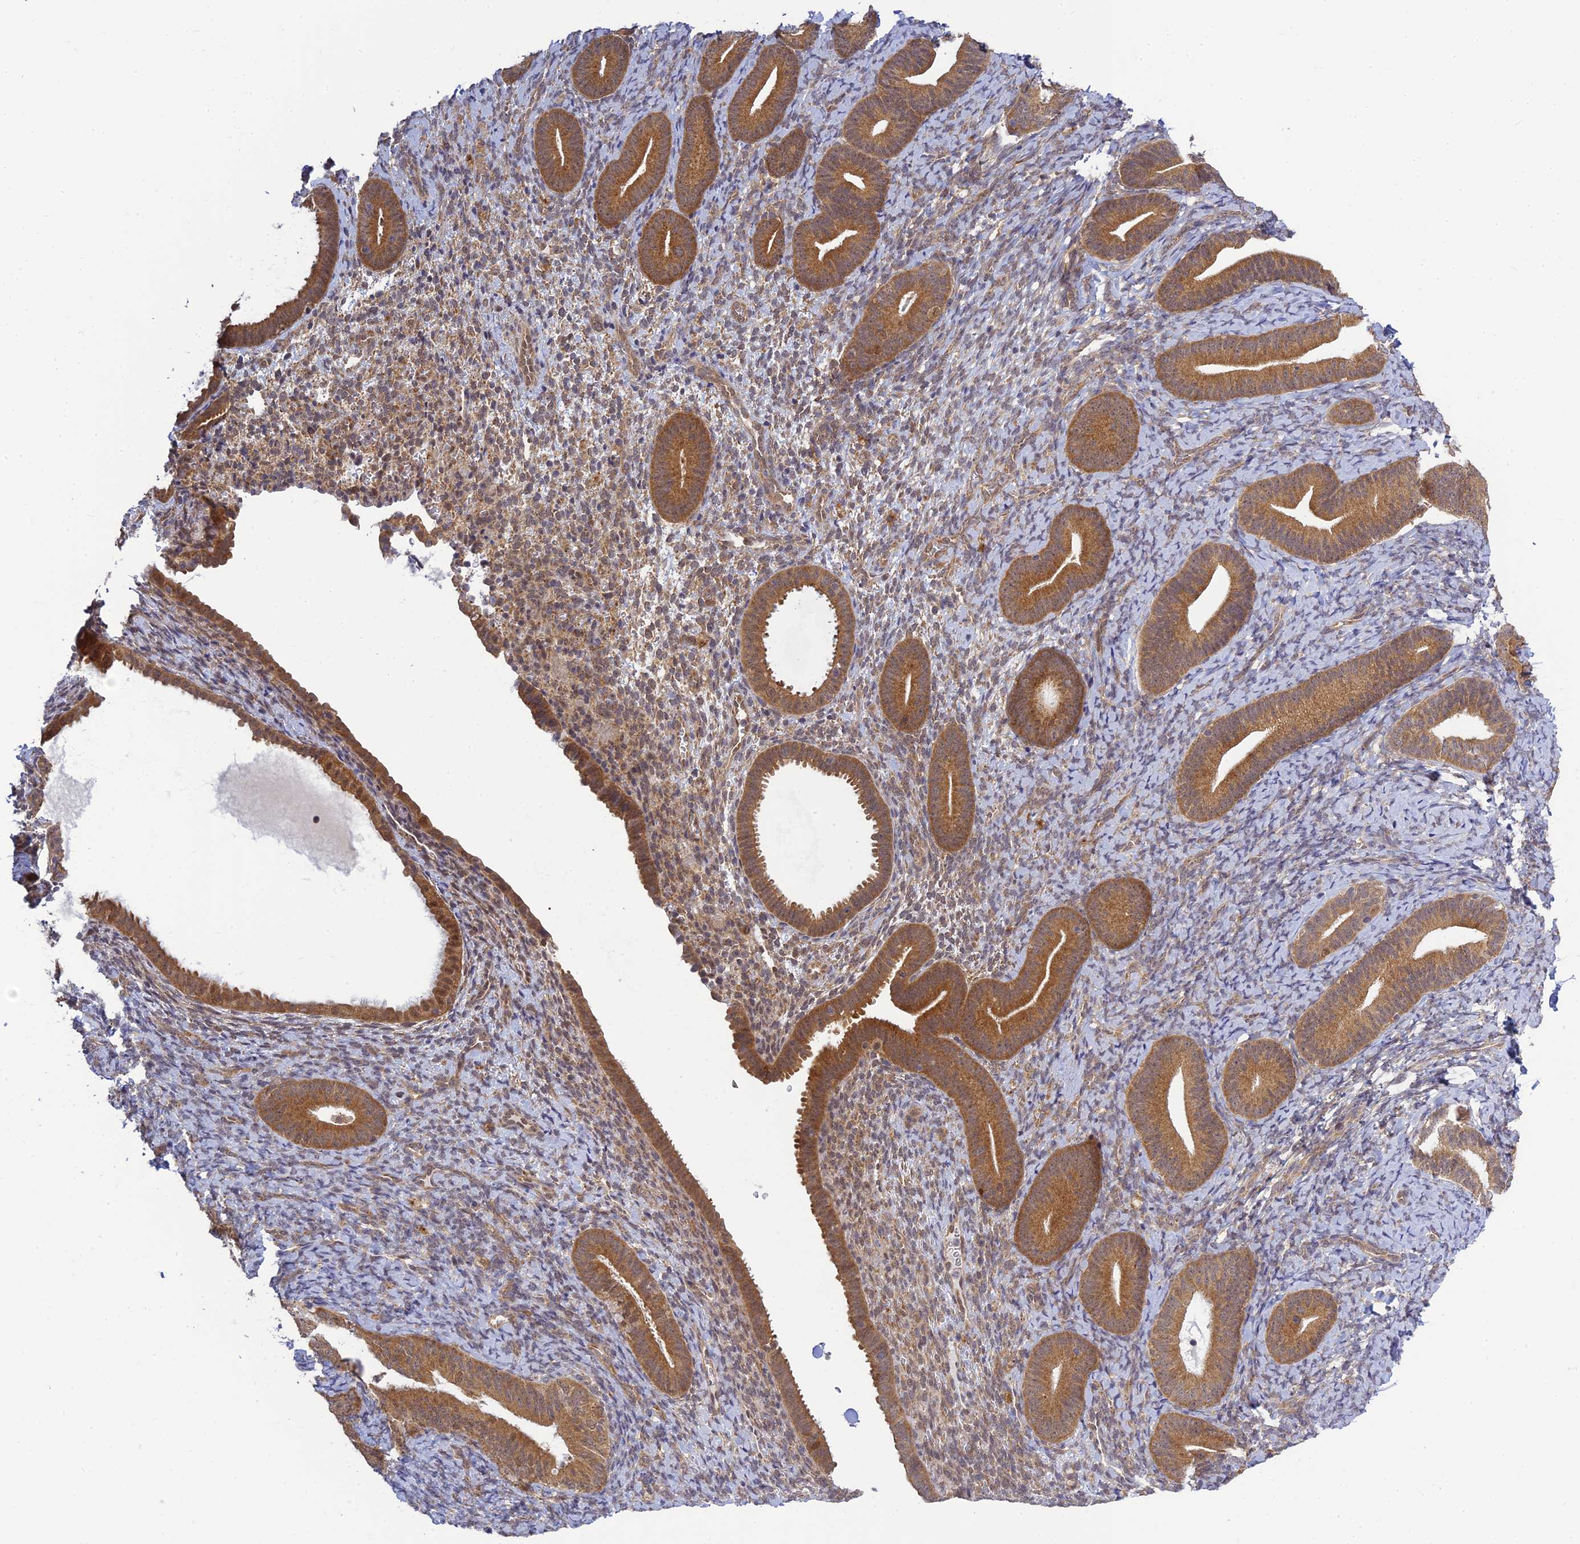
{"staining": {"intensity": "moderate", "quantity": "<25%", "location": "cytoplasmic/membranous,nuclear"}, "tissue": "endometrium", "cell_type": "Cells in endometrial stroma", "image_type": "normal", "snomed": [{"axis": "morphology", "description": "Normal tissue, NOS"}, {"axis": "topography", "description": "Endometrium"}], "caption": "The histopathology image demonstrates immunohistochemical staining of unremarkable endometrium. There is moderate cytoplasmic/membranous,nuclear staining is identified in about <25% of cells in endometrial stroma. (IHC, brightfield microscopy, high magnification).", "gene": "SKIC8", "patient": {"sex": "female", "age": 65}}